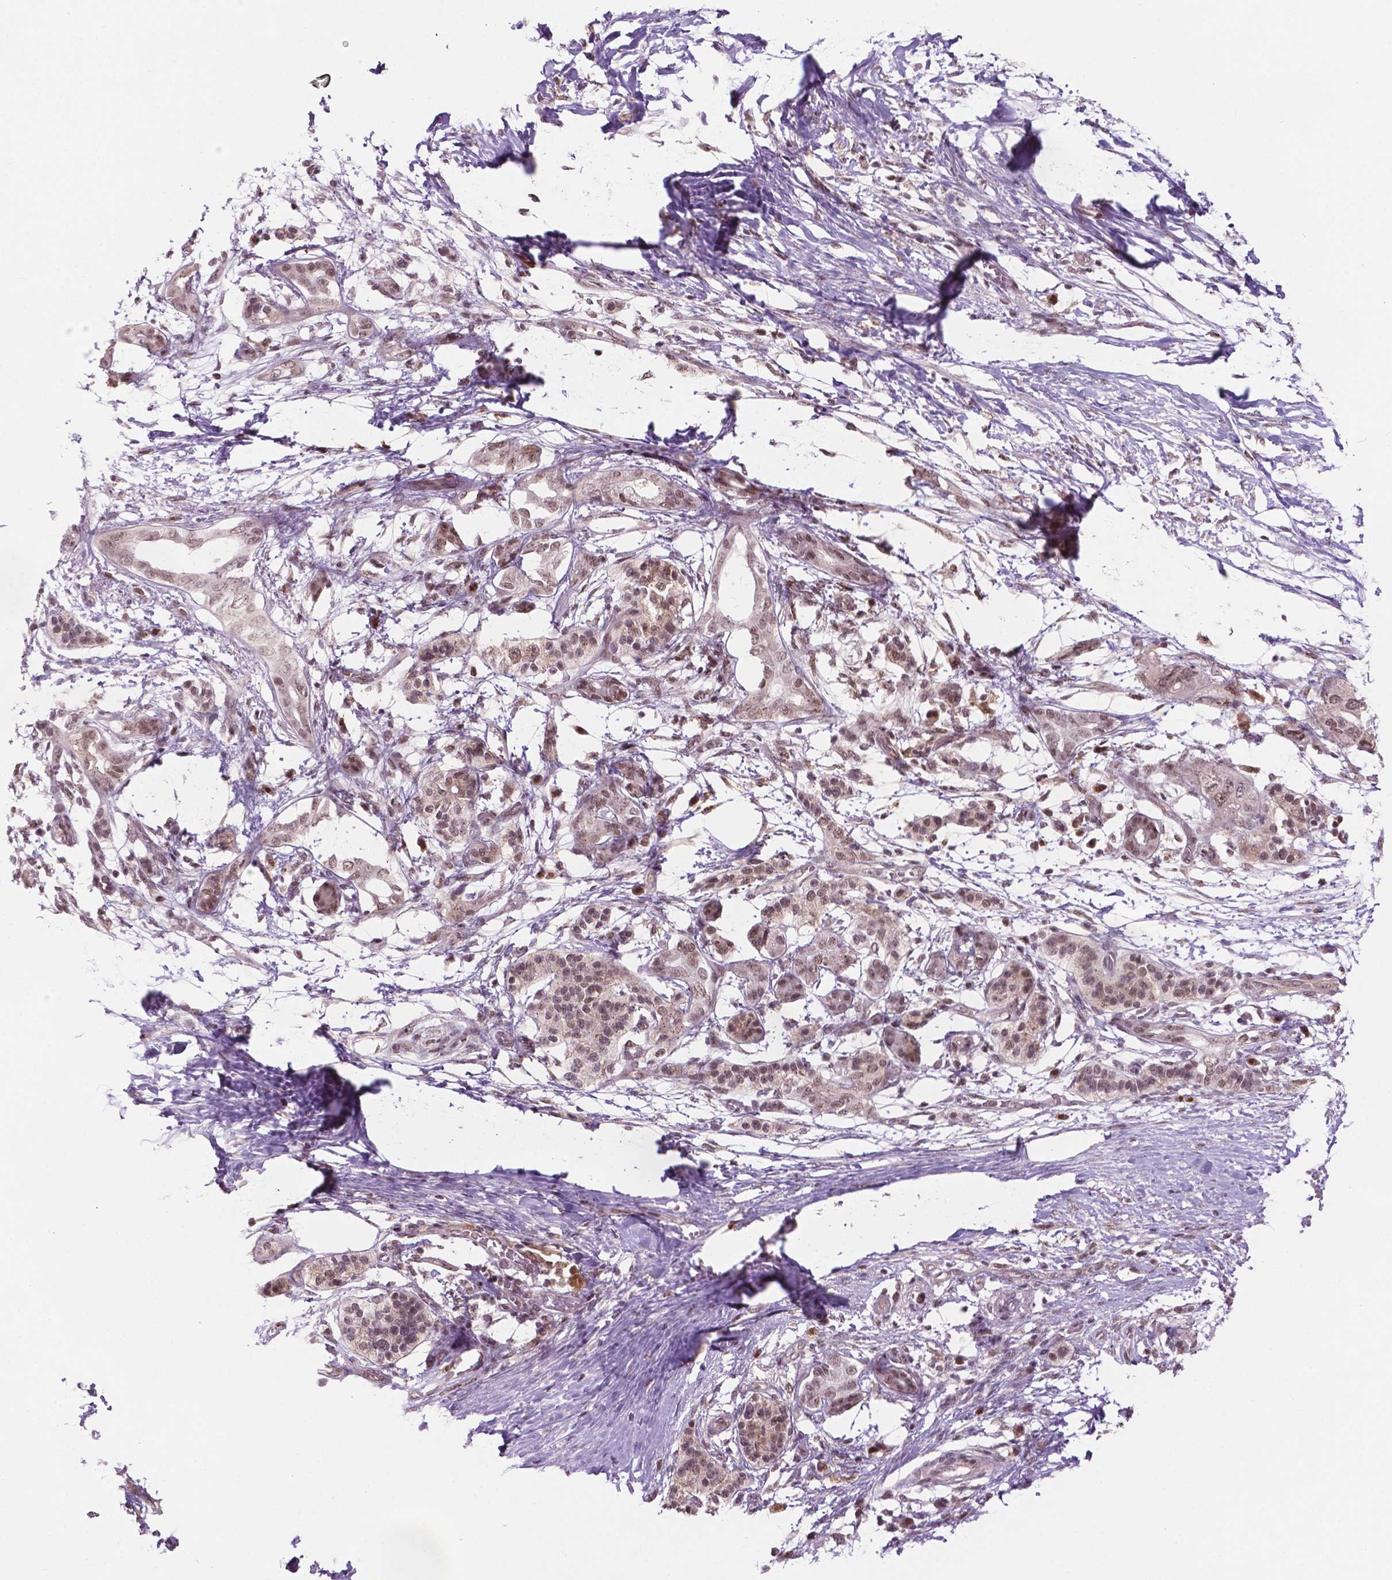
{"staining": {"intensity": "moderate", "quantity": ">75%", "location": "nuclear"}, "tissue": "pancreatic cancer", "cell_type": "Tumor cells", "image_type": "cancer", "snomed": [{"axis": "morphology", "description": "Adenocarcinoma, NOS"}, {"axis": "topography", "description": "Pancreas"}], "caption": "A histopathology image showing moderate nuclear staining in about >75% of tumor cells in pancreatic adenocarcinoma, as visualized by brown immunohistochemical staining.", "gene": "PER2", "patient": {"sex": "female", "age": 72}}